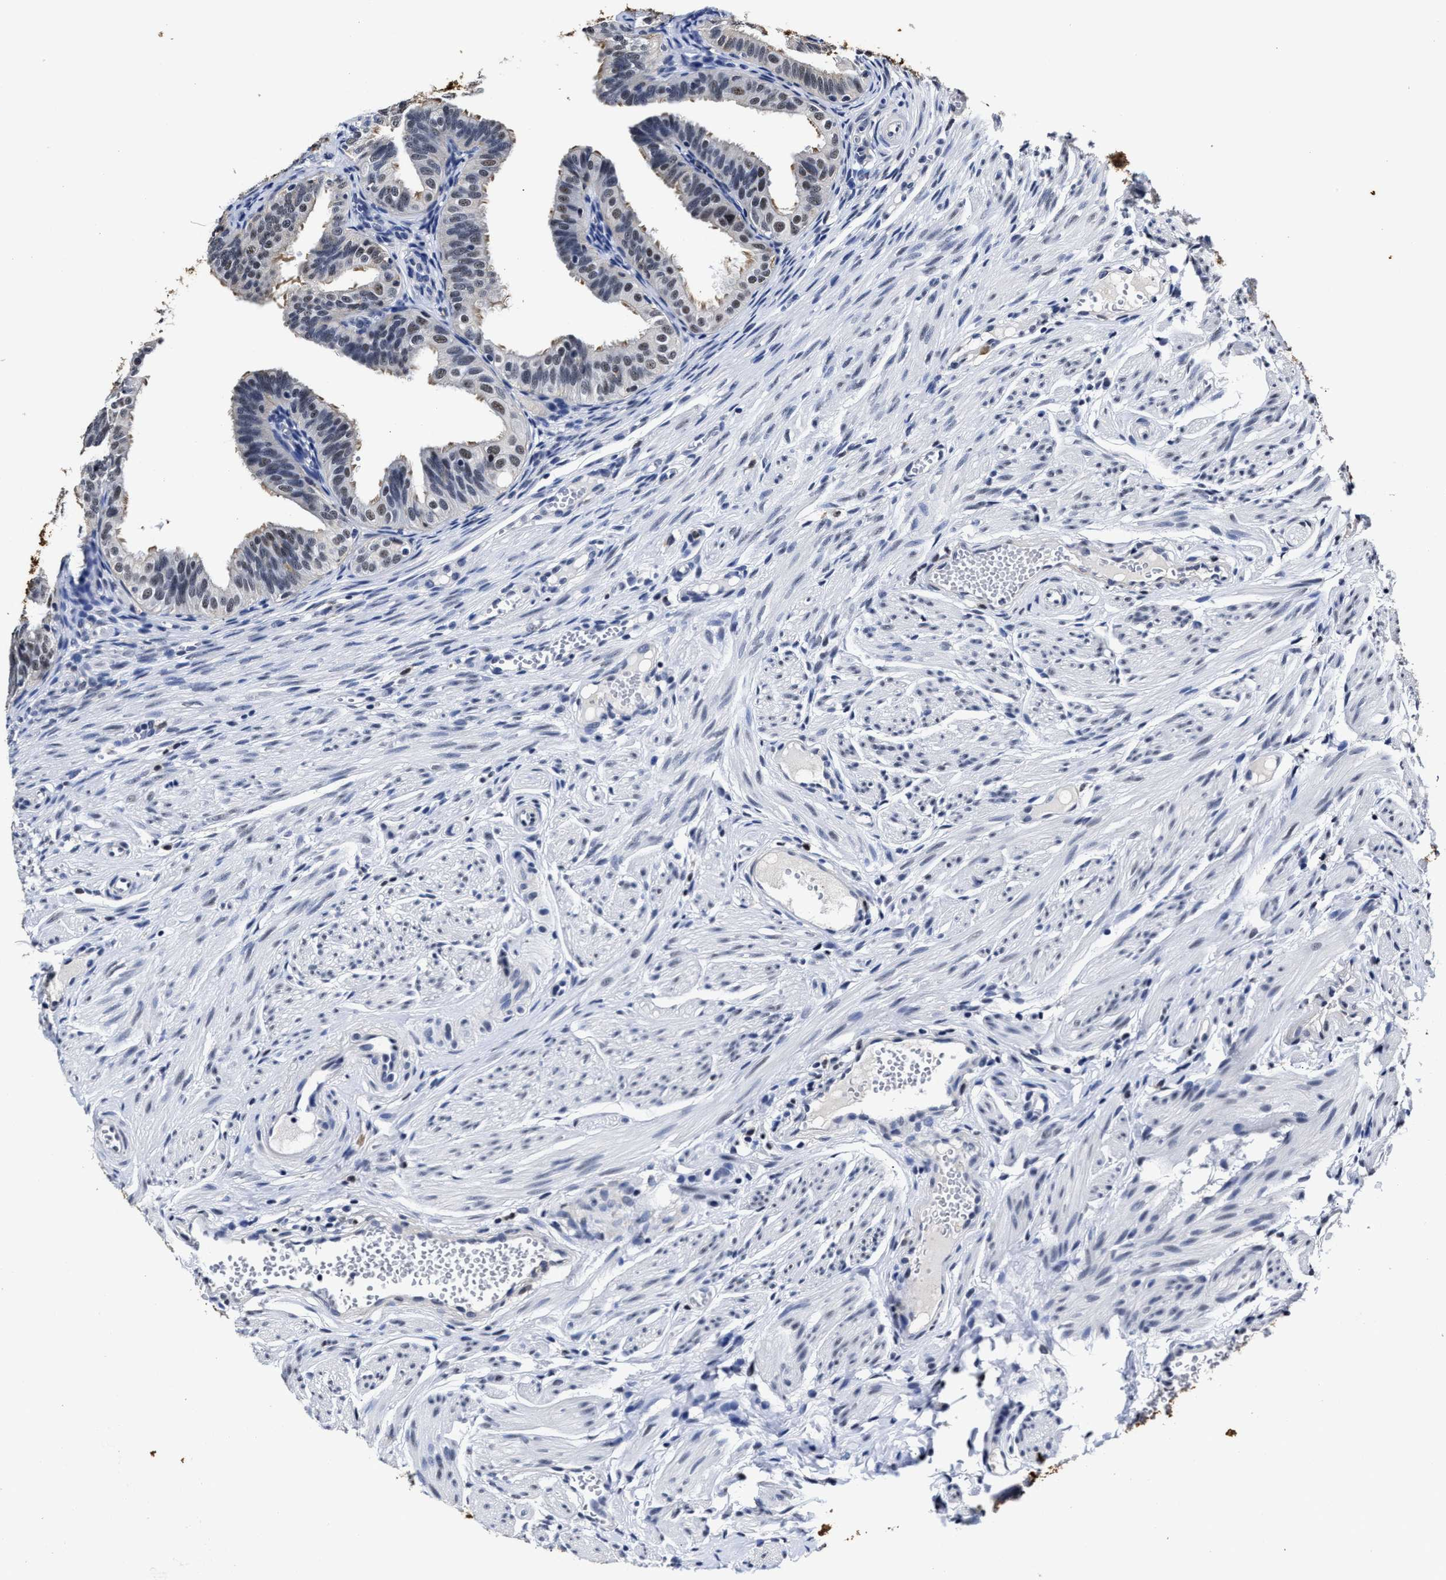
{"staining": {"intensity": "weak", "quantity": "25%-75%", "location": "cytoplasmic/membranous,nuclear"}, "tissue": "fallopian tube", "cell_type": "Glandular cells", "image_type": "normal", "snomed": [{"axis": "morphology", "description": "Normal tissue, NOS"}, {"axis": "topography", "description": "Fallopian tube"}], "caption": "Immunohistochemical staining of normal fallopian tube shows 25%-75% levels of weak cytoplasmic/membranous,nuclear protein staining in approximately 25%-75% of glandular cells. The staining is performed using DAB (3,3'-diaminobenzidine) brown chromogen to label protein expression. The nuclei are counter-stained blue using hematoxylin.", "gene": "PRPF4B", "patient": {"sex": "female", "age": 35}}